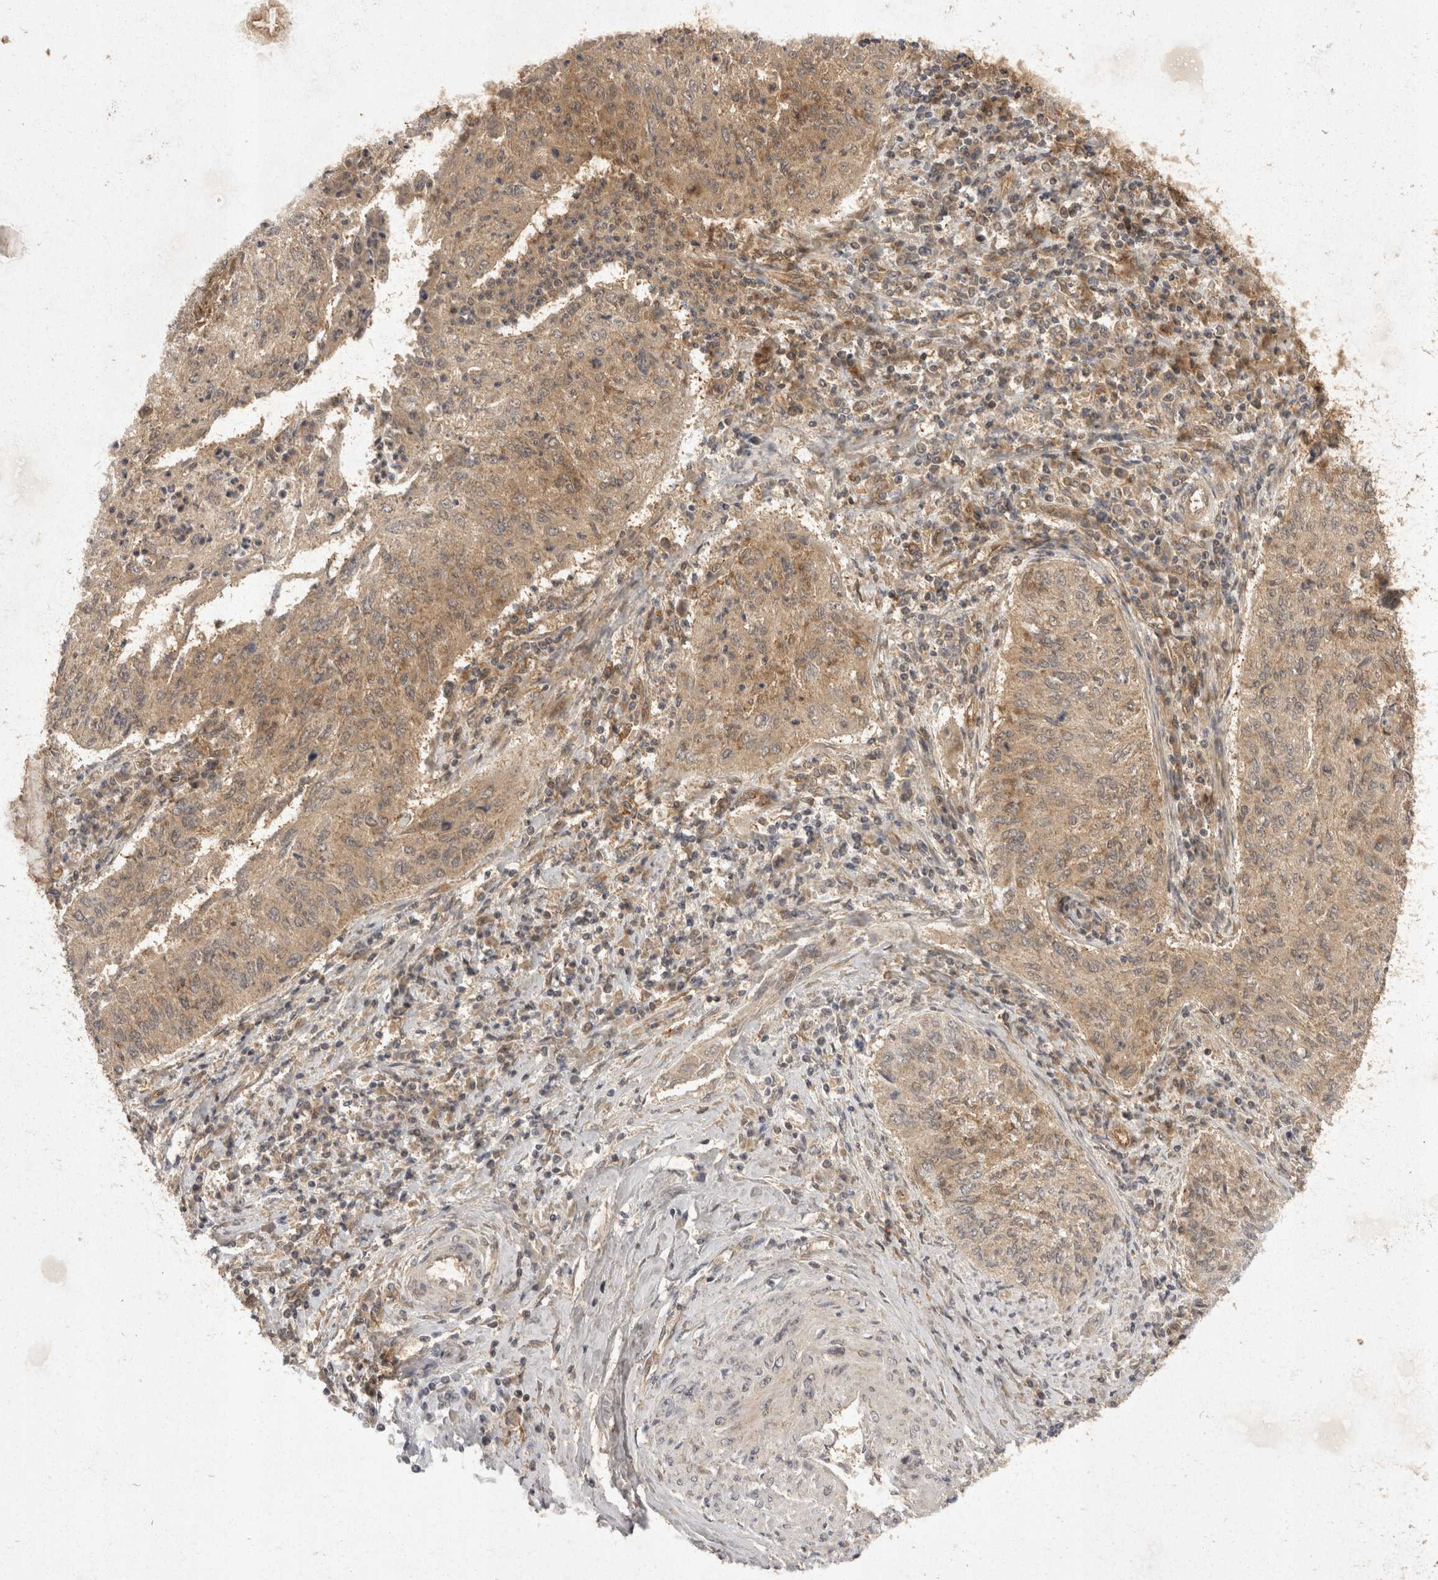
{"staining": {"intensity": "weak", "quantity": ">75%", "location": "cytoplasmic/membranous"}, "tissue": "cervical cancer", "cell_type": "Tumor cells", "image_type": "cancer", "snomed": [{"axis": "morphology", "description": "Squamous cell carcinoma, NOS"}, {"axis": "topography", "description": "Cervix"}], "caption": "Approximately >75% of tumor cells in human cervical cancer demonstrate weak cytoplasmic/membranous protein positivity as visualized by brown immunohistochemical staining.", "gene": "EIF4G3", "patient": {"sex": "female", "age": 30}}